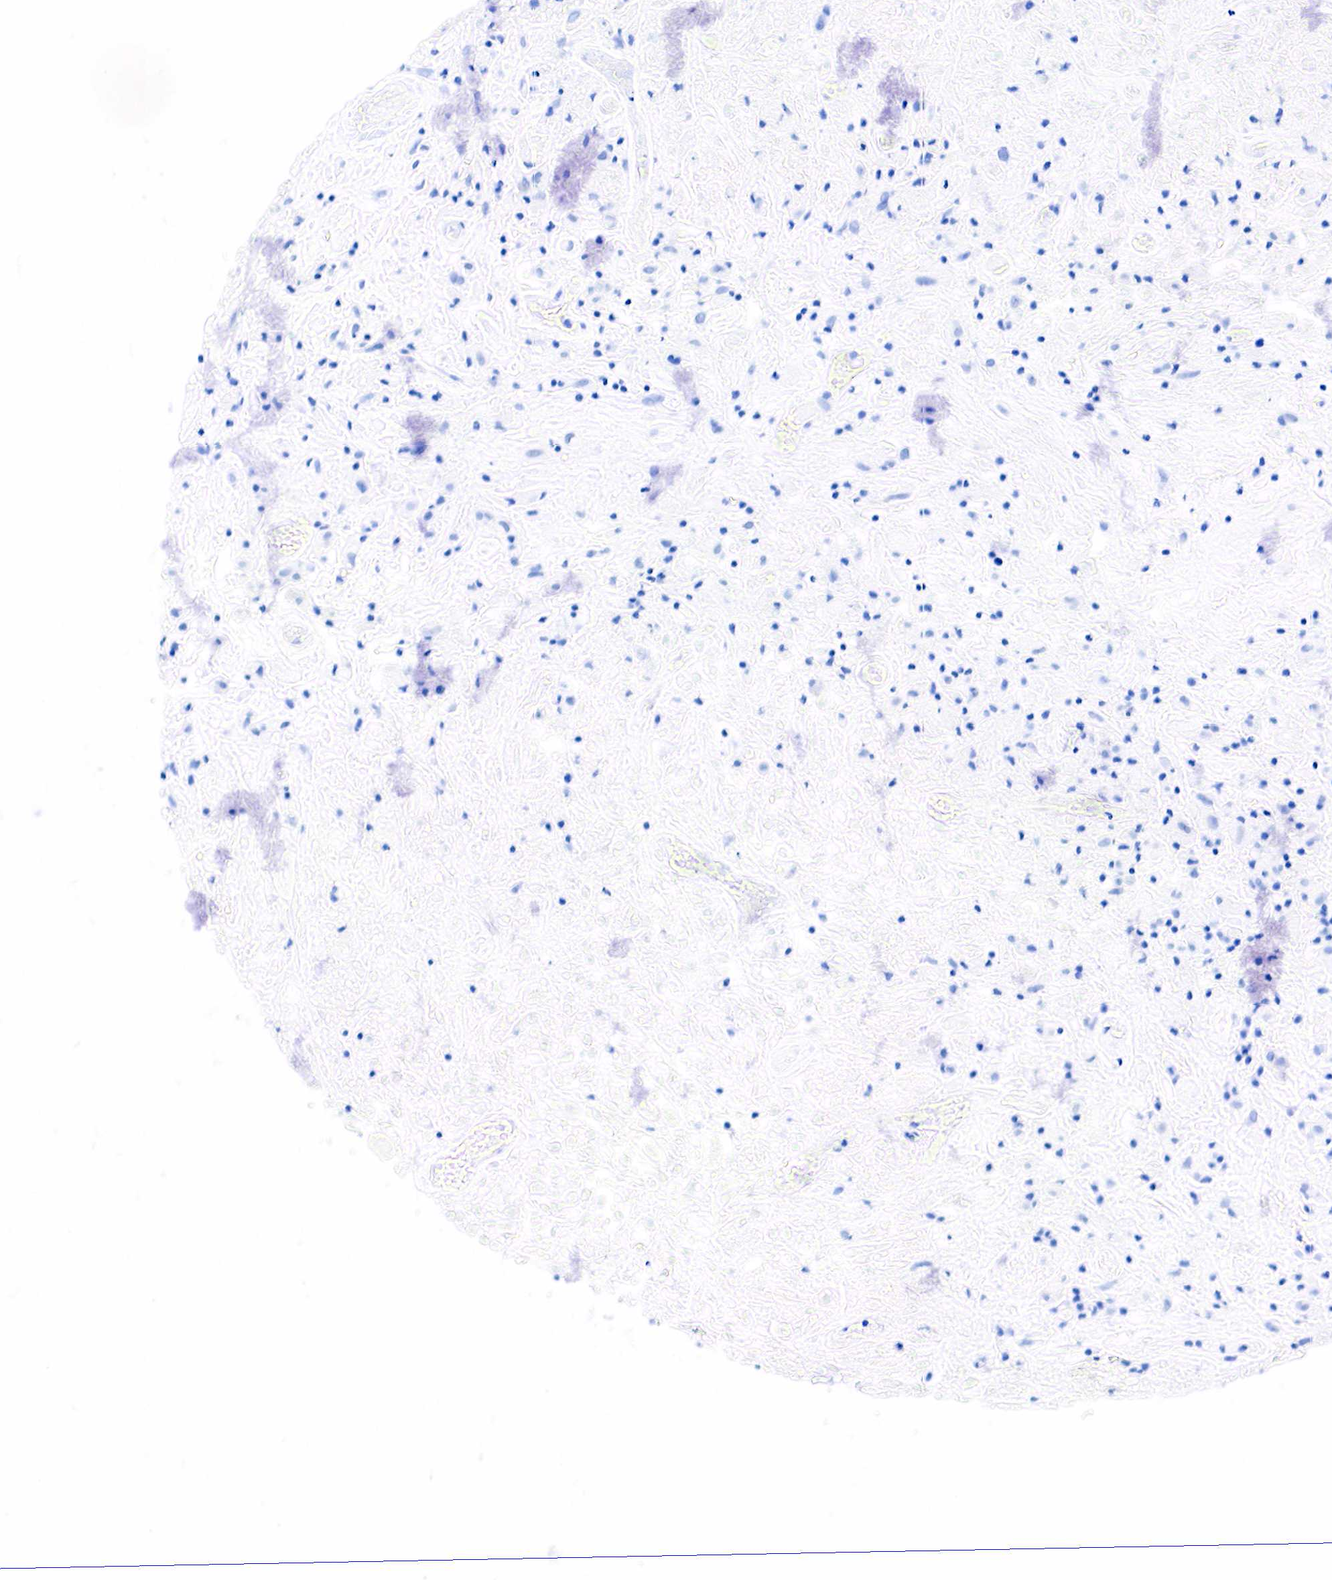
{"staining": {"intensity": "negative", "quantity": "none", "location": "none"}, "tissue": "lymphoma", "cell_type": "Tumor cells", "image_type": "cancer", "snomed": [{"axis": "morphology", "description": "Hodgkin's disease, NOS"}, {"axis": "topography", "description": "Lymph node"}], "caption": "The photomicrograph demonstrates no staining of tumor cells in Hodgkin's disease.", "gene": "ESR1", "patient": {"sex": "male", "age": 46}}